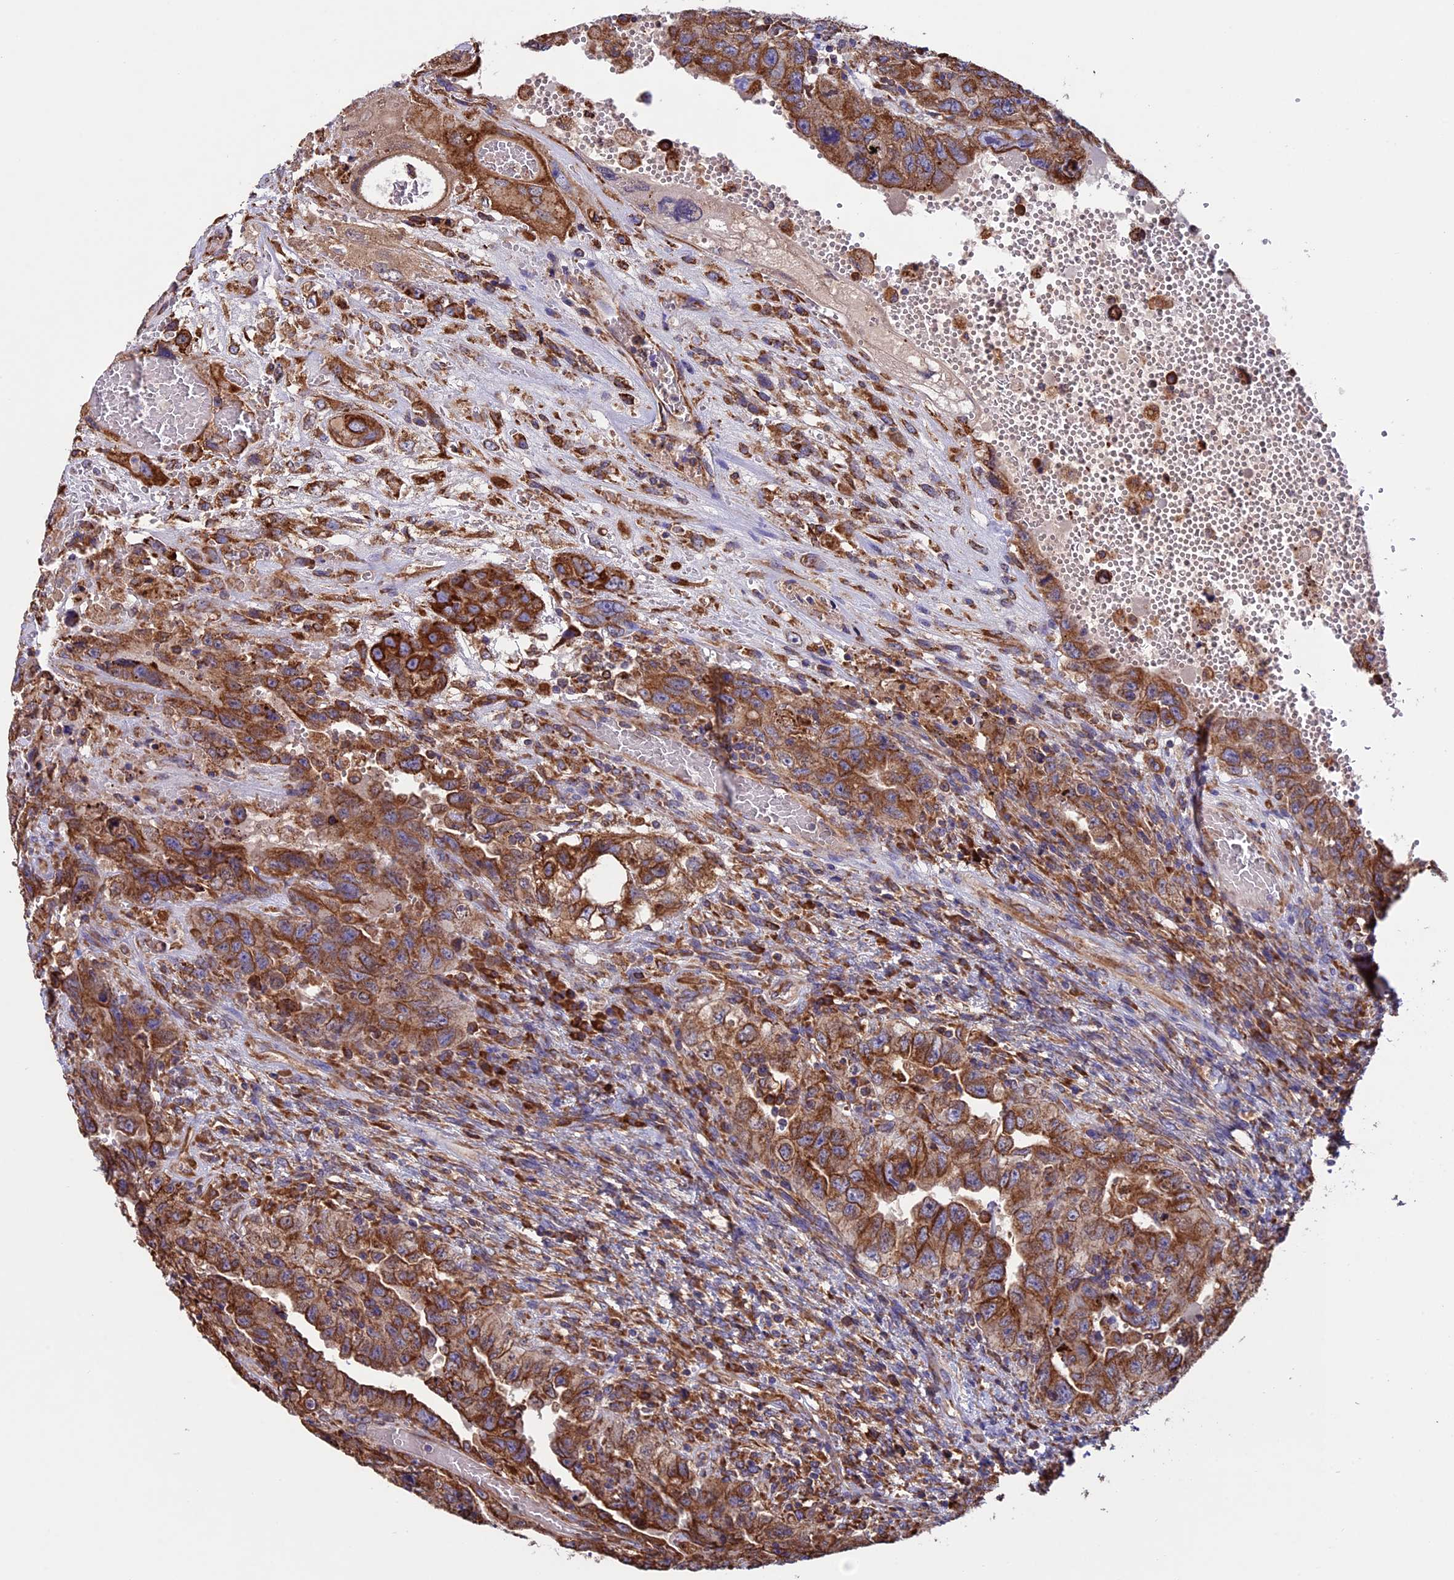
{"staining": {"intensity": "strong", "quantity": ">75%", "location": "cytoplasmic/membranous"}, "tissue": "testis cancer", "cell_type": "Tumor cells", "image_type": "cancer", "snomed": [{"axis": "morphology", "description": "Carcinoma, Embryonal, NOS"}, {"axis": "topography", "description": "Testis"}], "caption": "Embryonal carcinoma (testis) tissue shows strong cytoplasmic/membranous expression in about >75% of tumor cells", "gene": "BTBD3", "patient": {"sex": "male", "age": 26}}